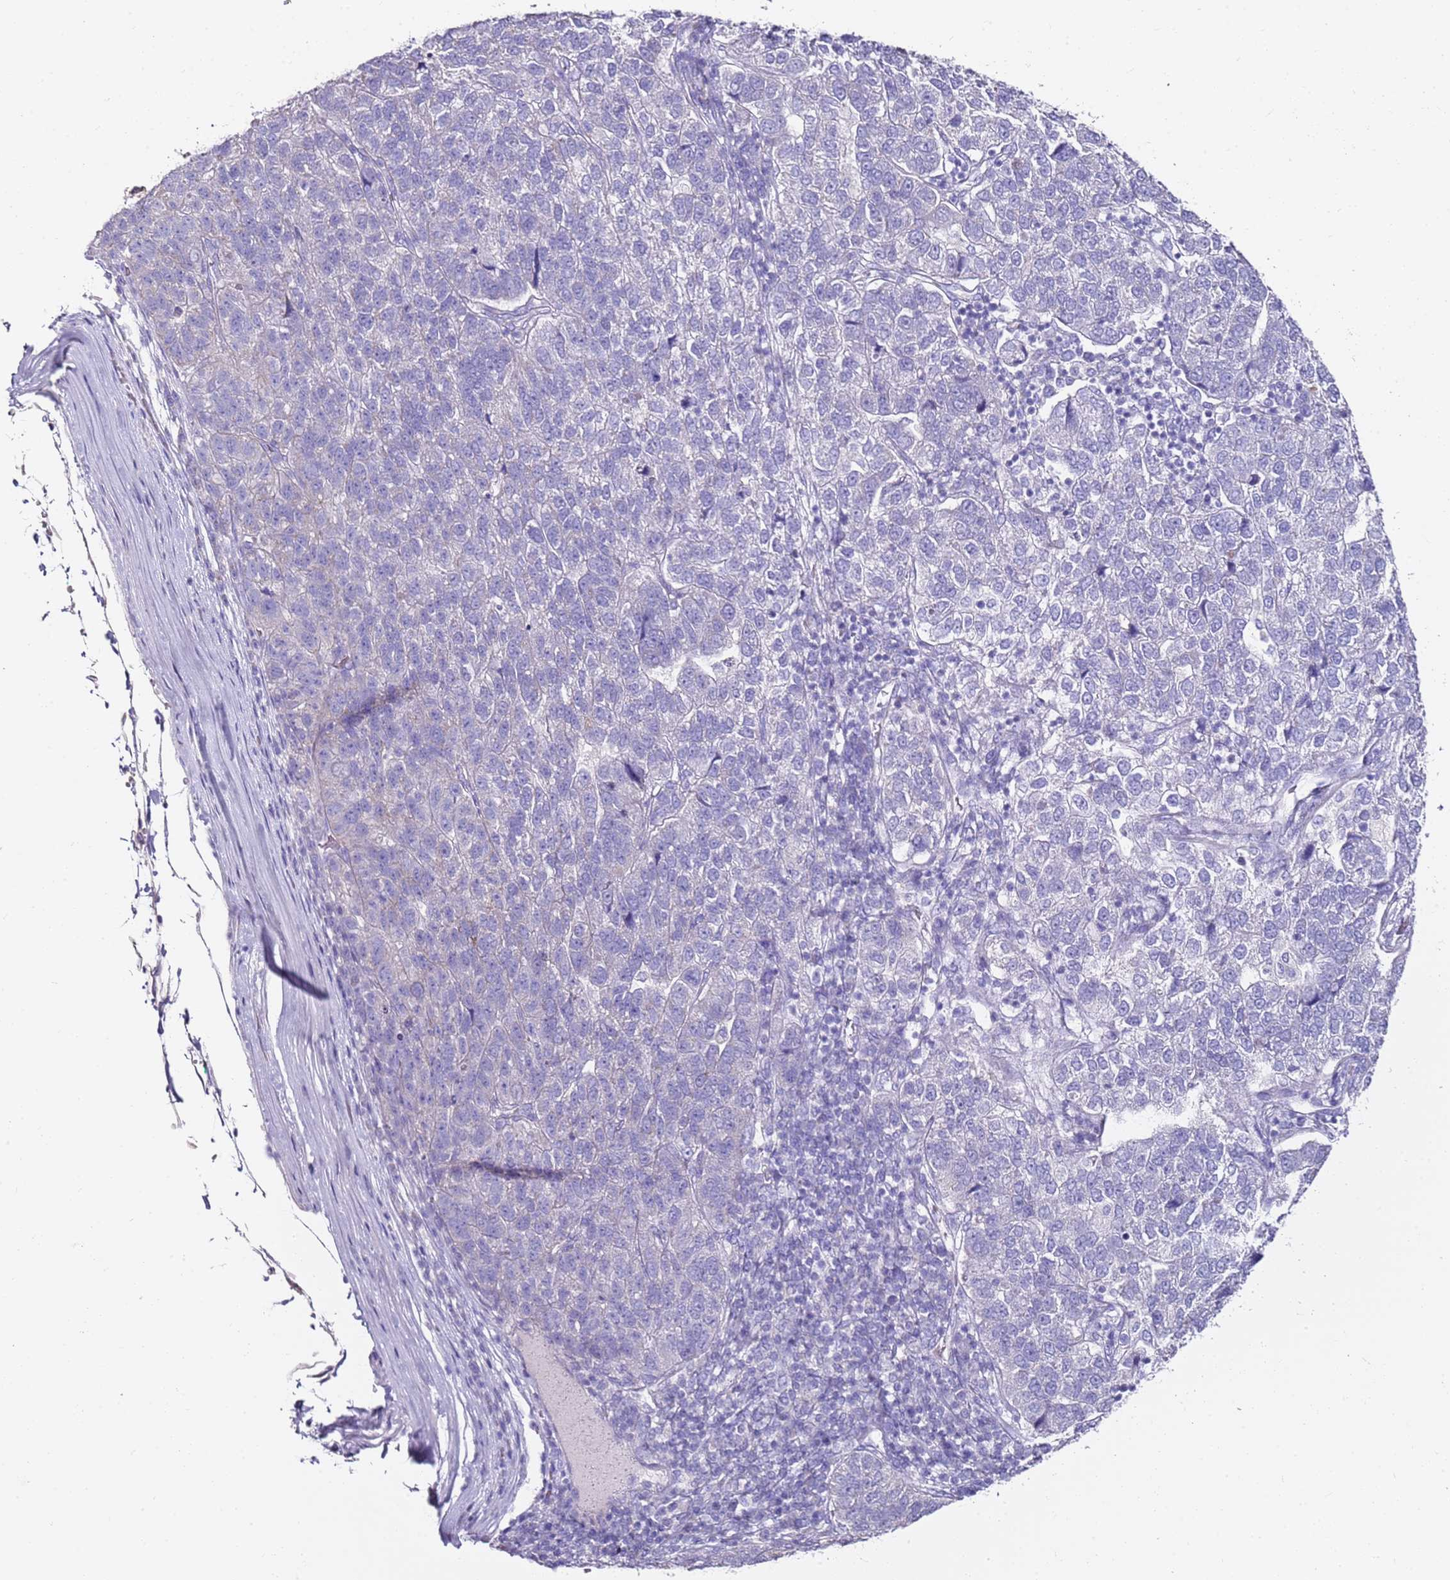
{"staining": {"intensity": "negative", "quantity": "none", "location": "none"}, "tissue": "pancreatic cancer", "cell_type": "Tumor cells", "image_type": "cancer", "snomed": [{"axis": "morphology", "description": "Adenocarcinoma, NOS"}, {"axis": "topography", "description": "Pancreas"}], "caption": "Immunohistochemistry image of human adenocarcinoma (pancreatic) stained for a protein (brown), which exhibits no staining in tumor cells.", "gene": "MYBPC3", "patient": {"sex": "female", "age": 61}}